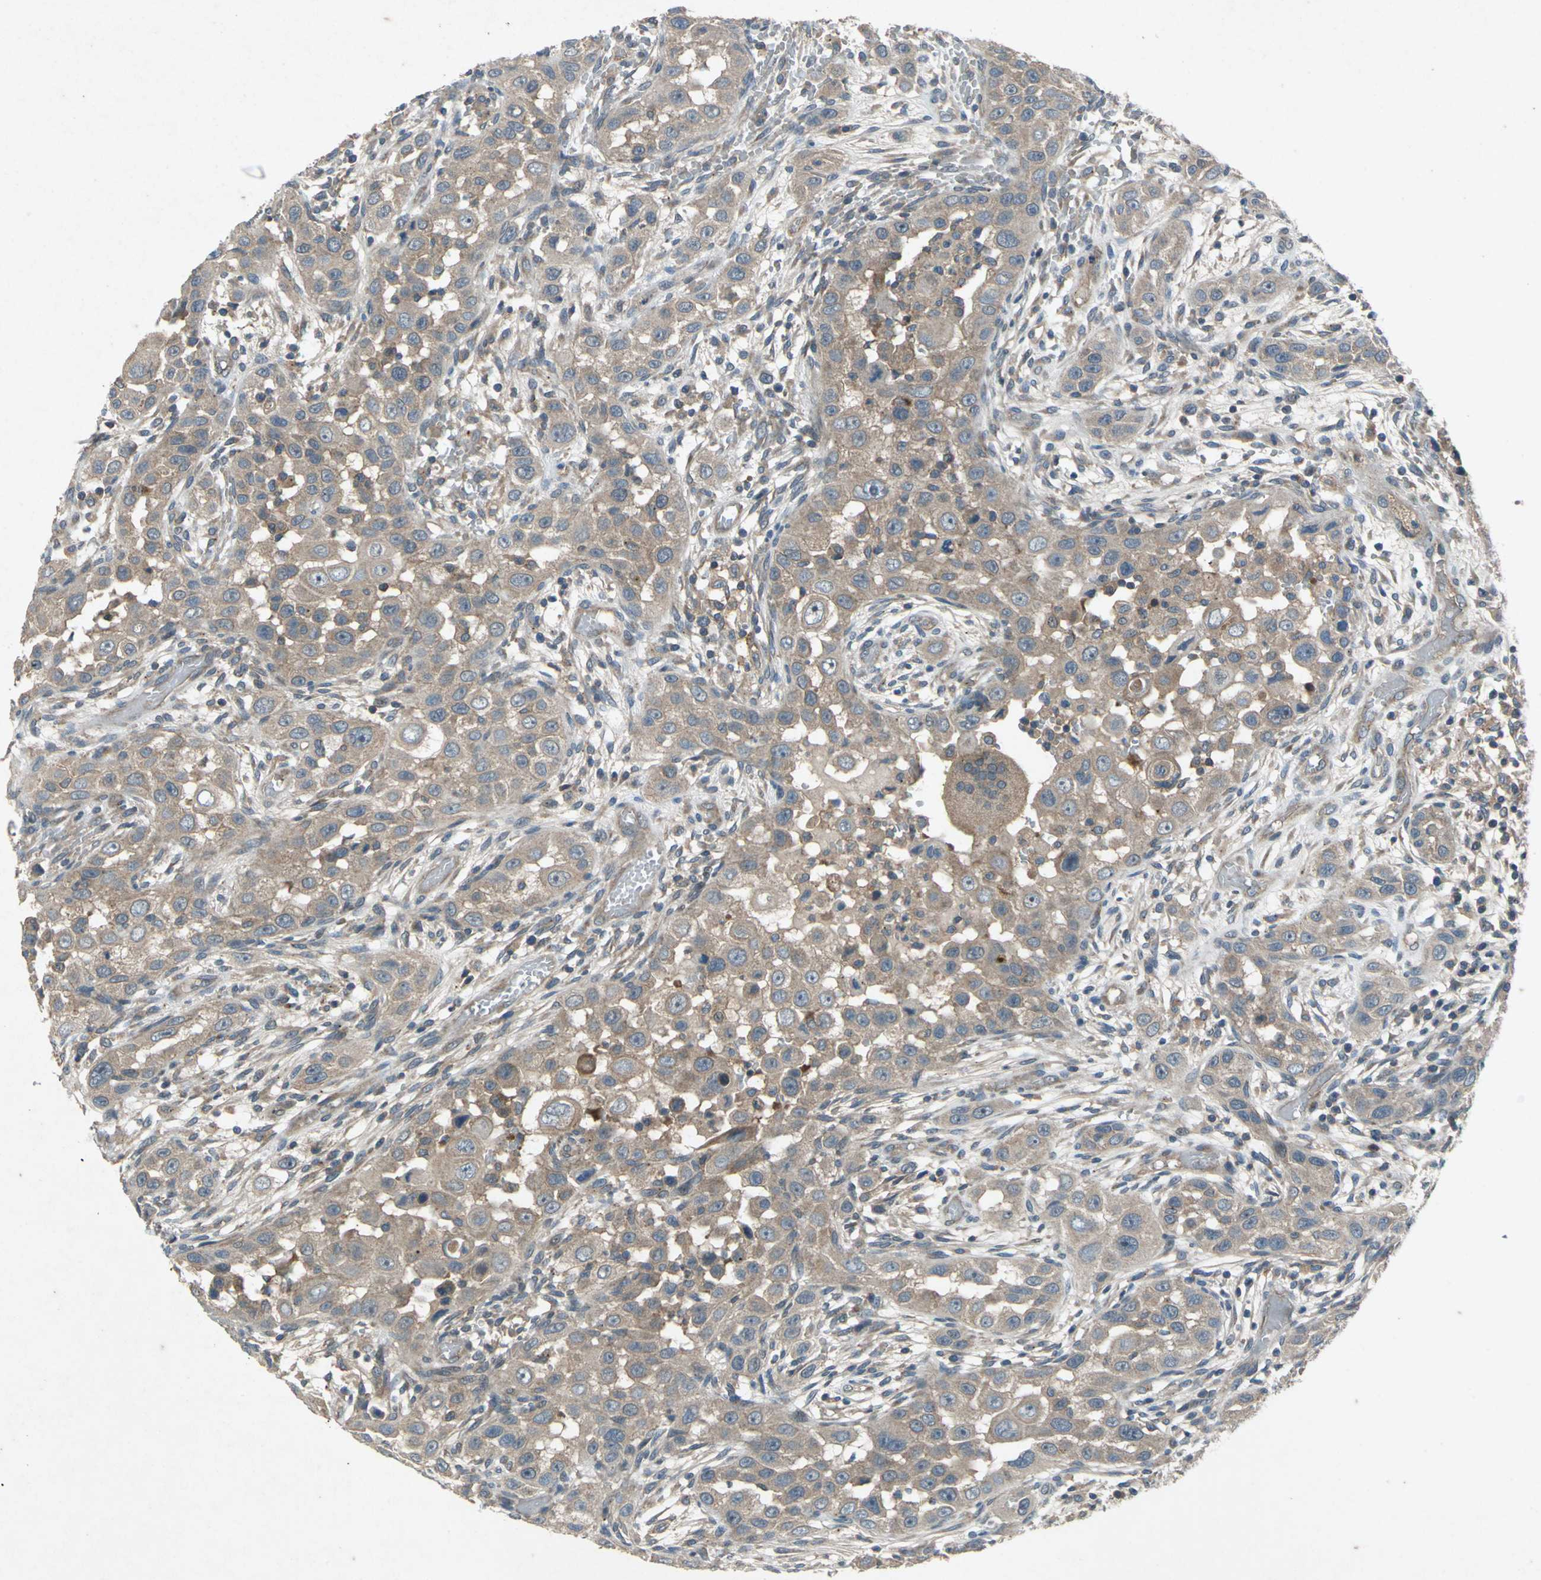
{"staining": {"intensity": "moderate", "quantity": ">75%", "location": "cytoplasmic/membranous"}, "tissue": "head and neck cancer", "cell_type": "Tumor cells", "image_type": "cancer", "snomed": [{"axis": "morphology", "description": "Carcinoma, NOS"}, {"axis": "topography", "description": "Head-Neck"}], "caption": "Human head and neck cancer (carcinoma) stained with a protein marker shows moderate staining in tumor cells.", "gene": "EMCN", "patient": {"sex": "male", "age": 87}}